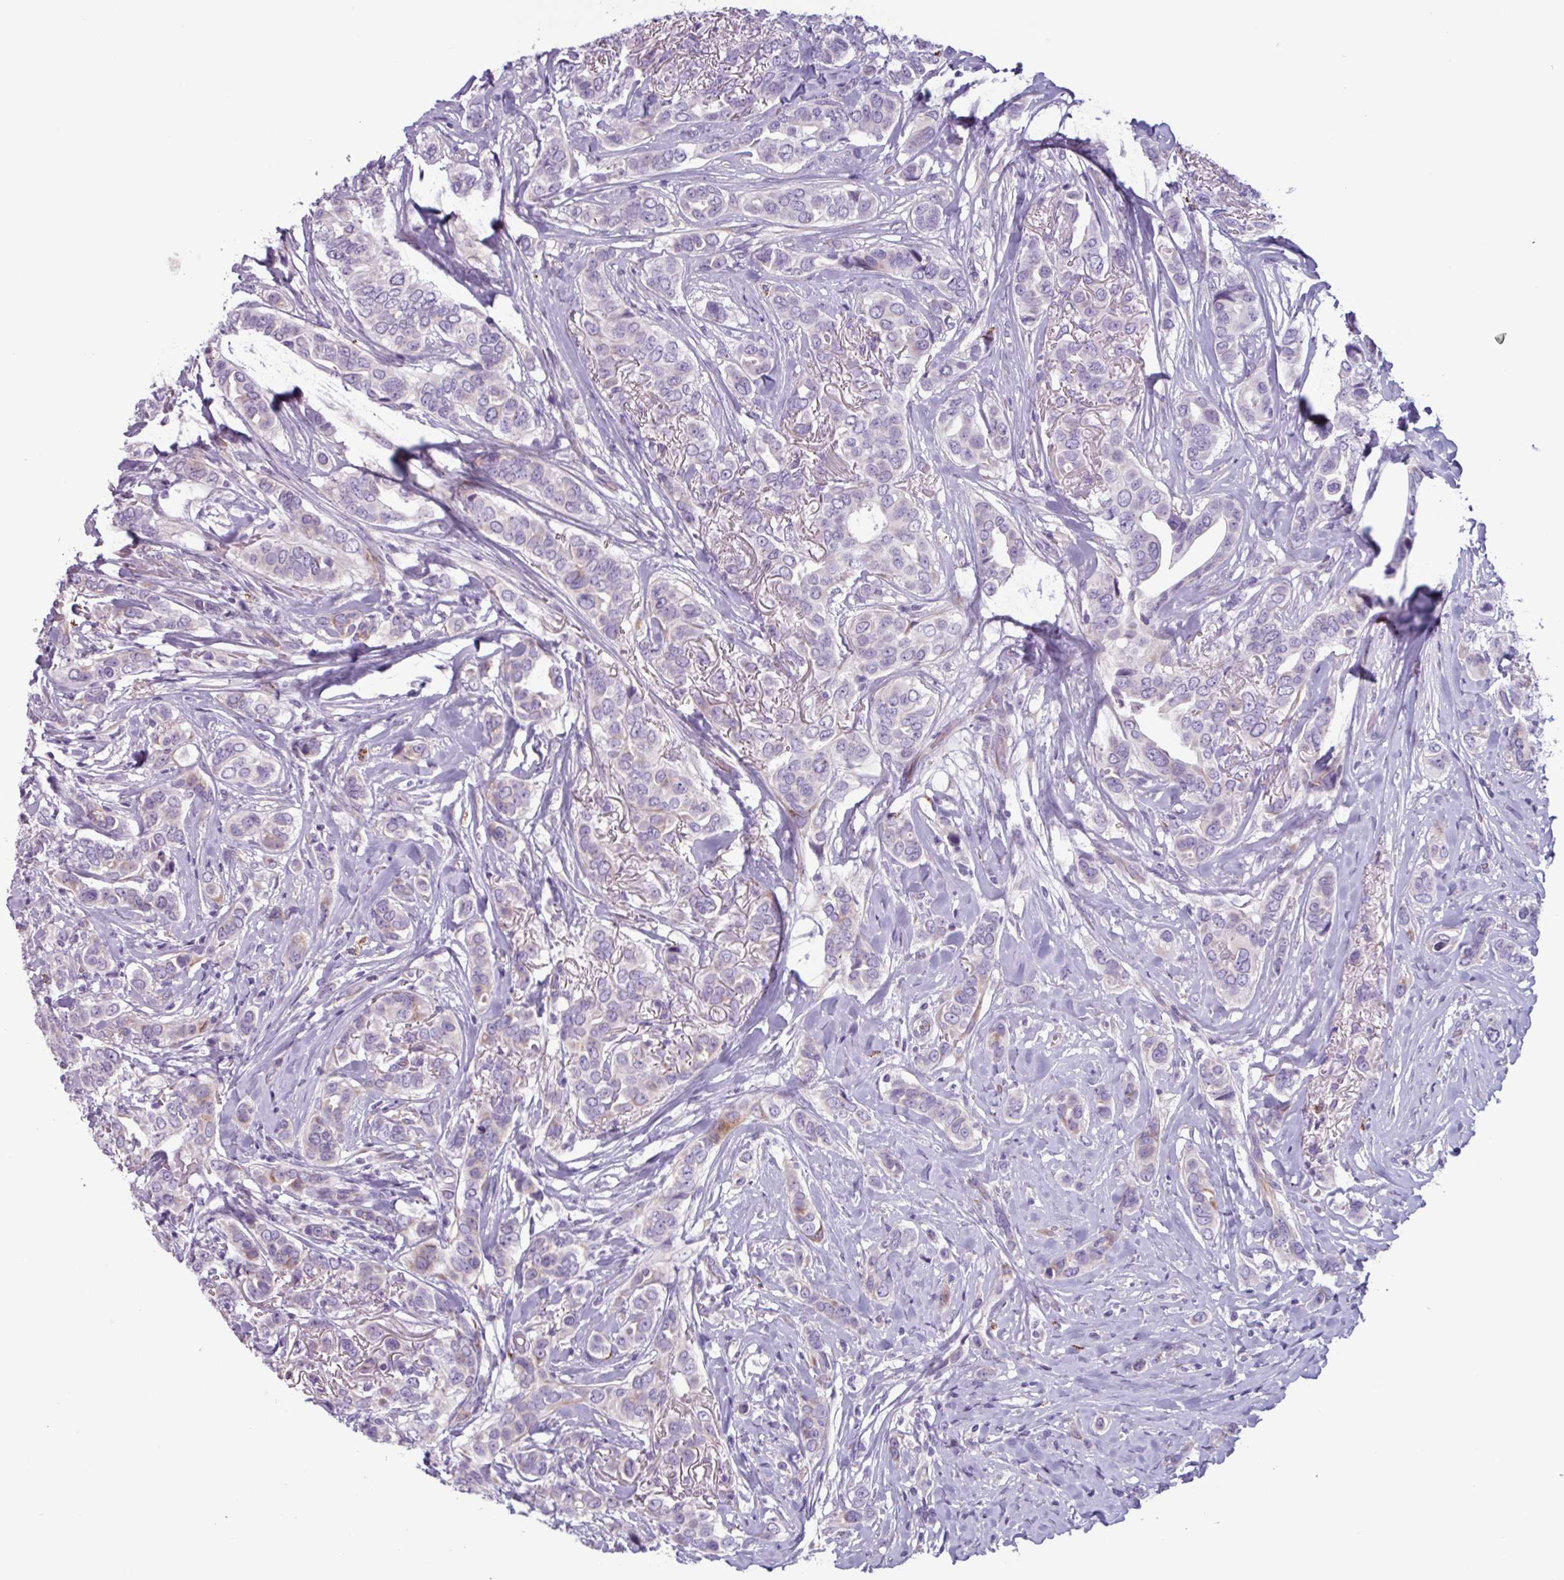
{"staining": {"intensity": "weak", "quantity": "<25%", "location": "cytoplasmic/membranous"}, "tissue": "breast cancer", "cell_type": "Tumor cells", "image_type": "cancer", "snomed": [{"axis": "morphology", "description": "Lobular carcinoma"}, {"axis": "topography", "description": "Breast"}], "caption": "IHC image of neoplastic tissue: human lobular carcinoma (breast) stained with DAB demonstrates no significant protein expression in tumor cells. The staining is performed using DAB brown chromogen with nuclei counter-stained in using hematoxylin.", "gene": "ADGRE1", "patient": {"sex": "female", "age": 51}}